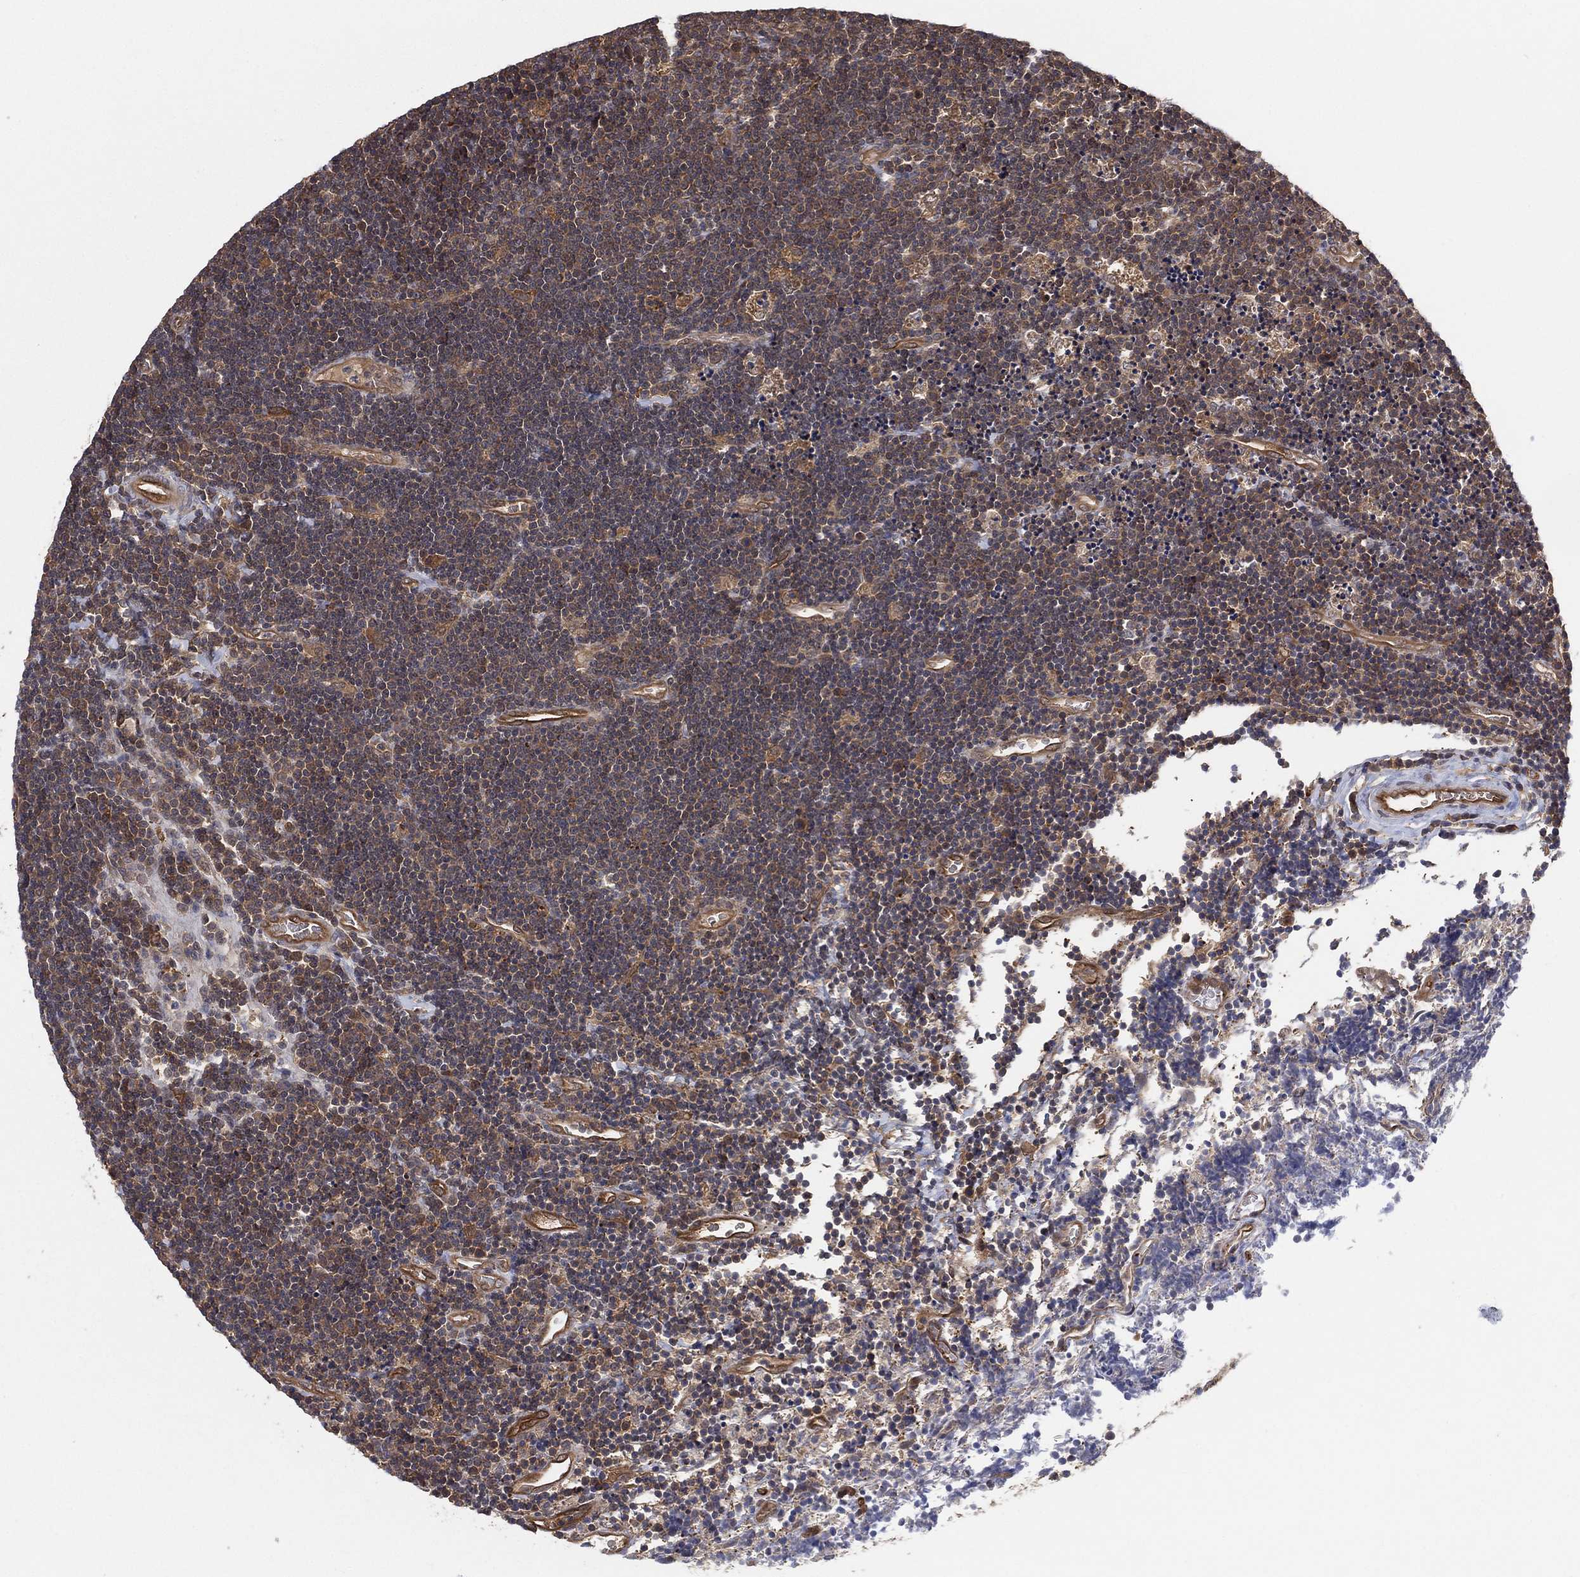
{"staining": {"intensity": "moderate", "quantity": "25%-75%", "location": "cytoplasmic/membranous"}, "tissue": "lymphoma", "cell_type": "Tumor cells", "image_type": "cancer", "snomed": [{"axis": "morphology", "description": "Malignant lymphoma, non-Hodgkin's type, Low grade"}, {"axis": "topography", "description": "Brain"}], "caption": "Lymphoma stained for a protein reveals moderate cytoplasmic/membranous positivity in tumor cells.", "gene": "PSMG4", "patient": {"sex": "female", "age": 66}}